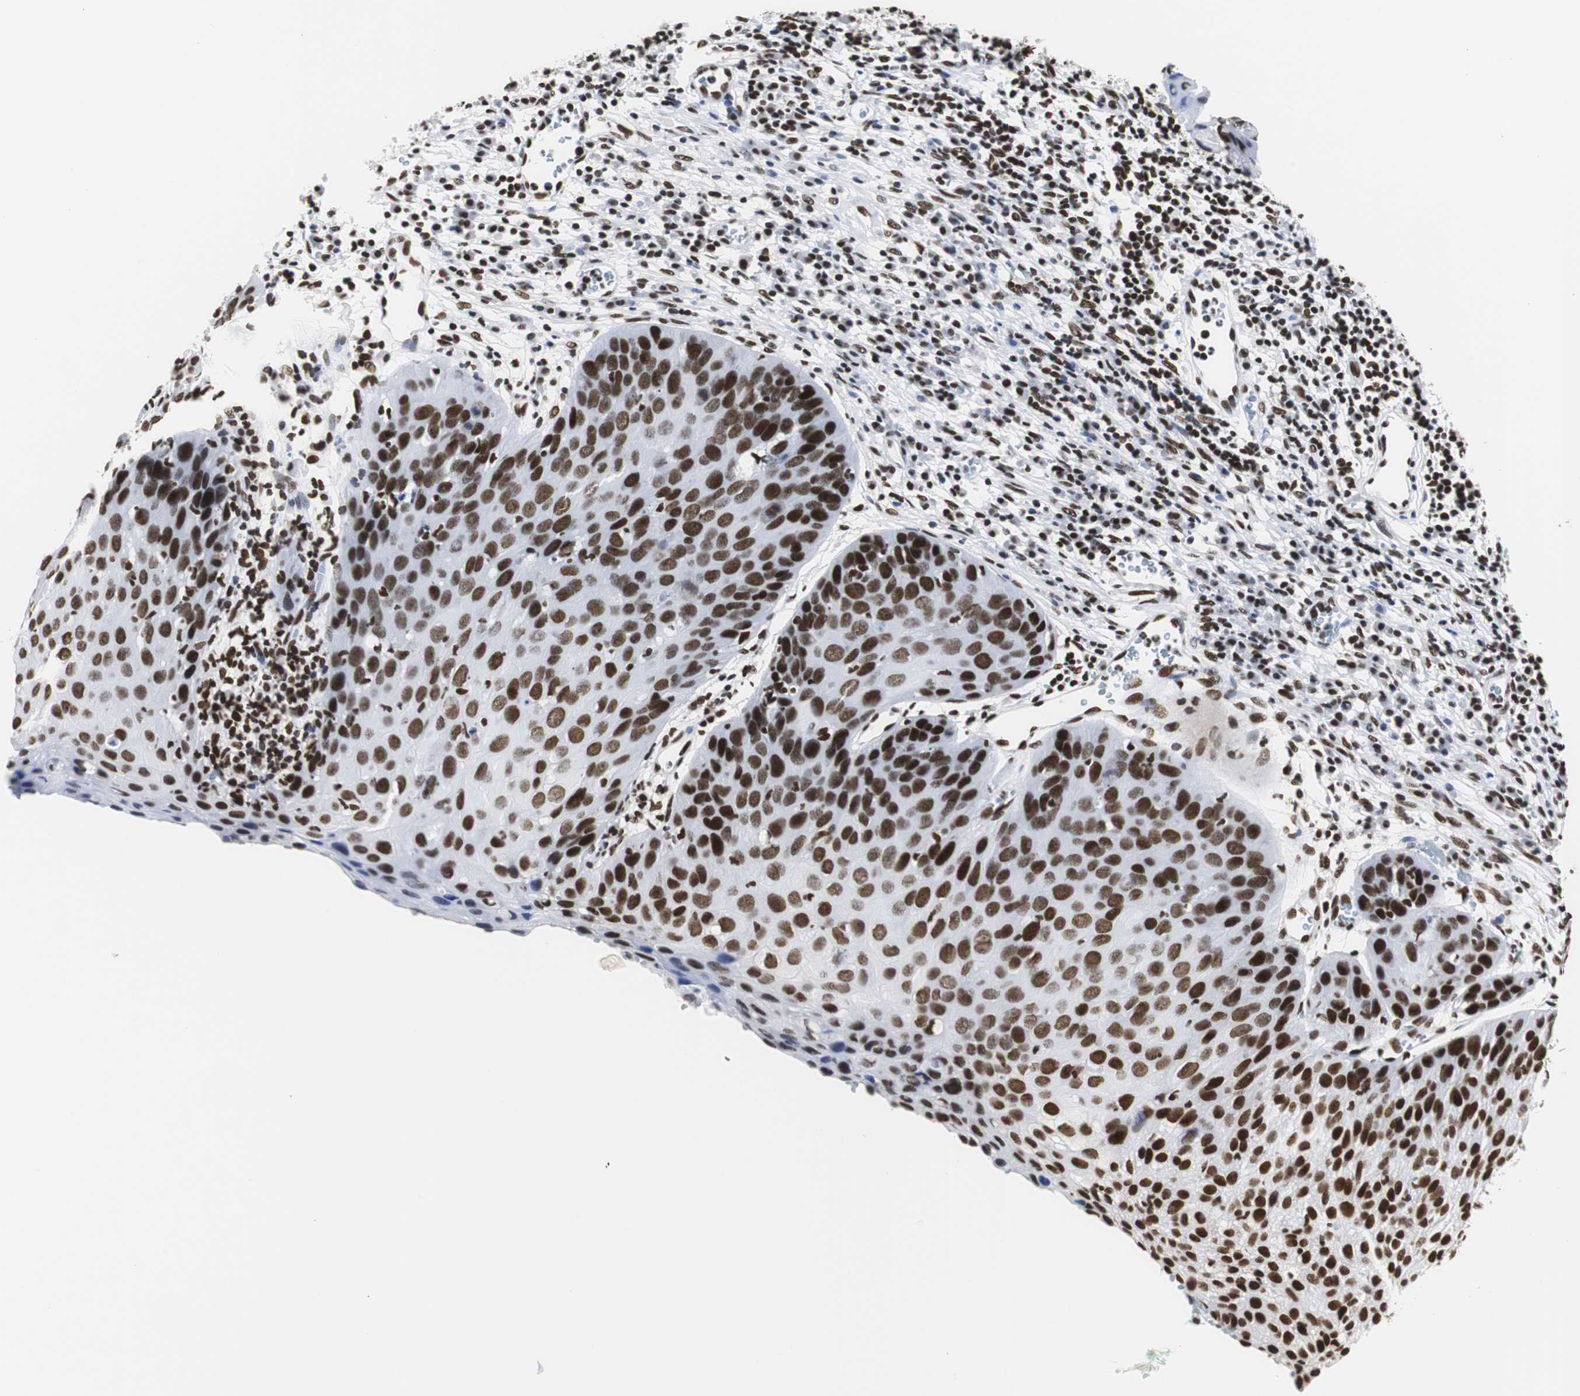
{"staining": {"intensity": "strong", "quantity": ">75%", "location": "nuclear"}, "tissue": "cervical cancer", "cell_type": "Tumor cells", "image_type": "cancer", "snomed": [{"axis": "morphology", "description": "Squamous cell carcinoma, NOS"}, {"axis": "topography", "description": "Cervix"}], "caption": "Strong nuclear protein positivity is identified in approximately >75% of tumor cells in cervical cancer (squamous cell carcinoma).", "gene": "HNRNPH2", "patient": {"sex": "female", "age": 38}}